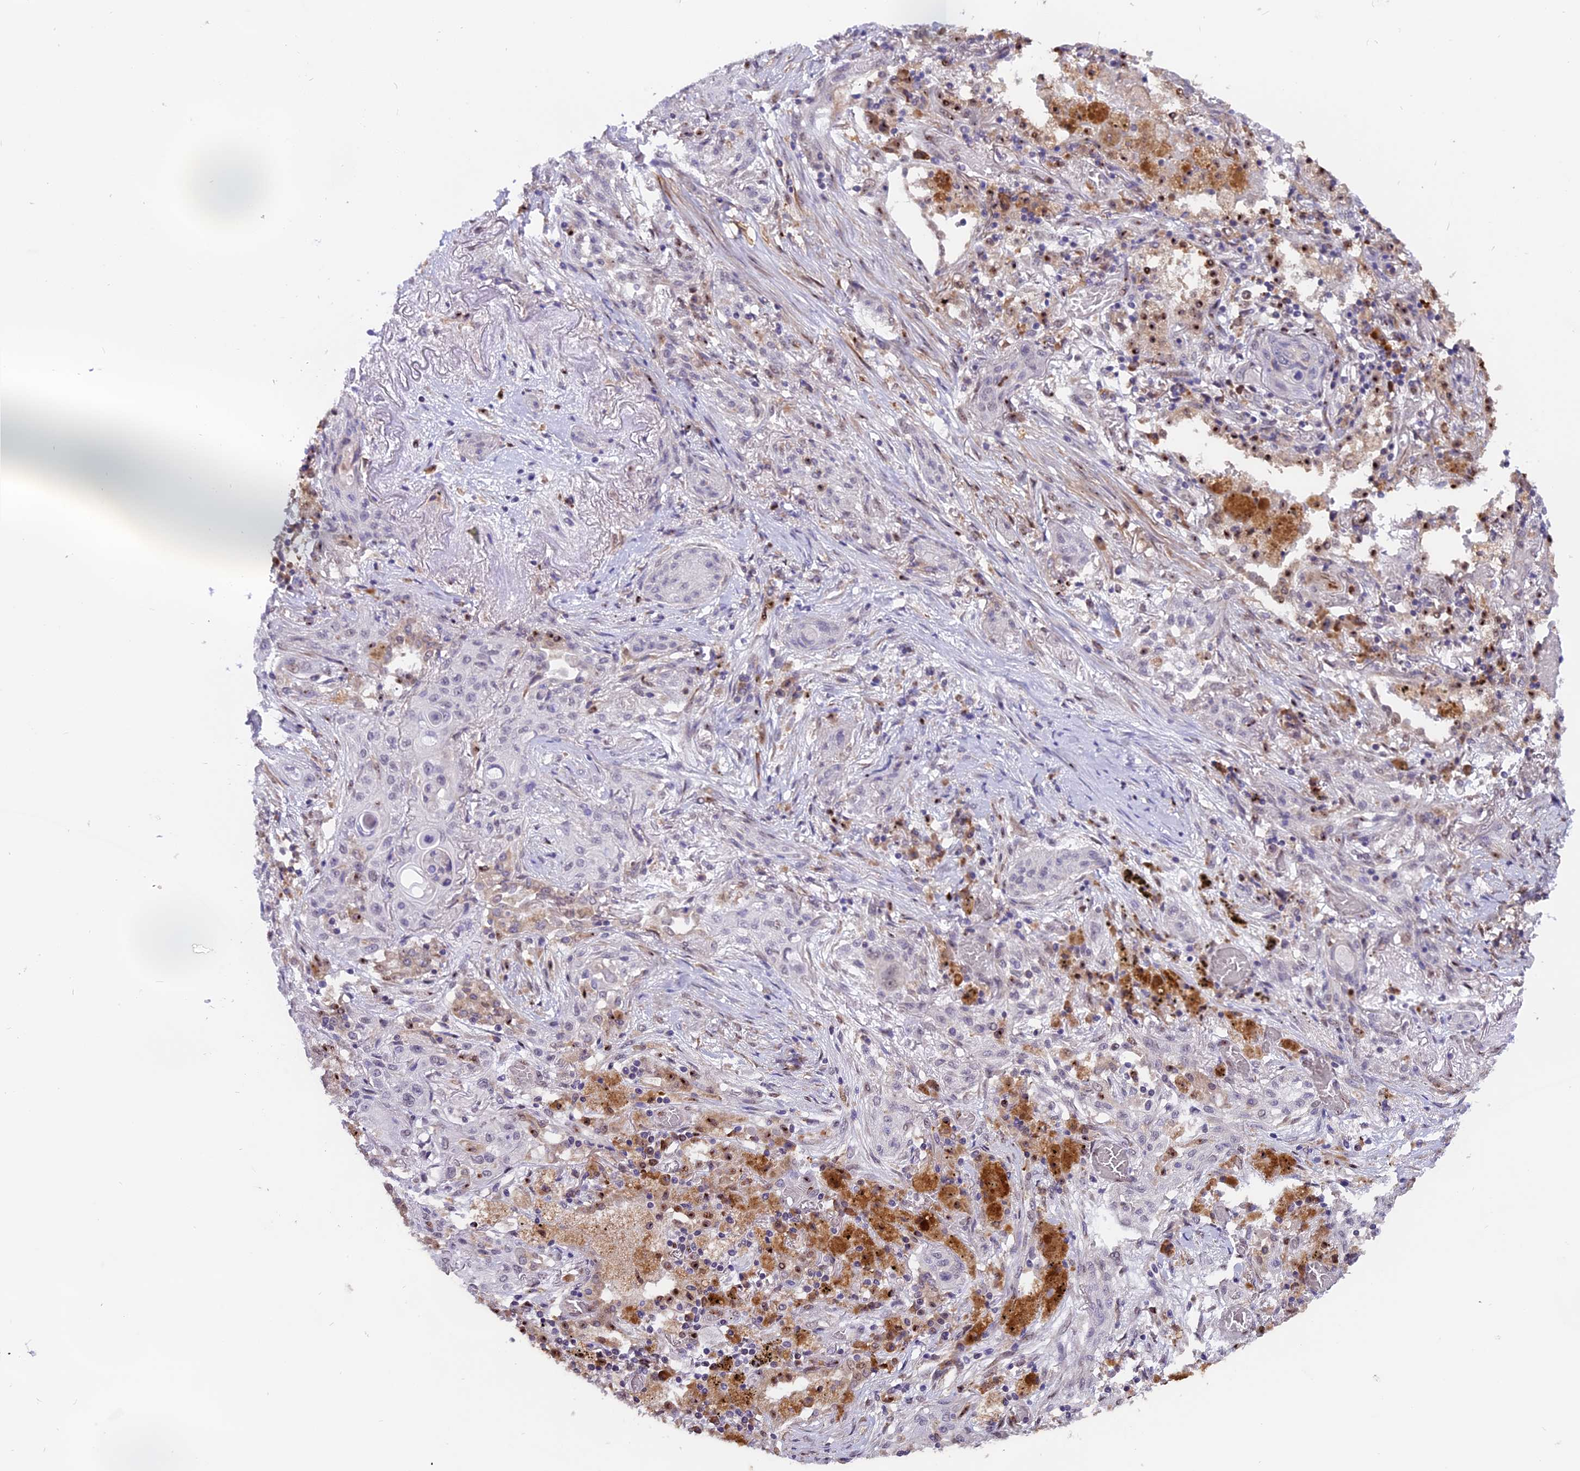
{"staining": {"intensity": "negative", "quantity": "none", "location": "none"}, "tissue": "lung cancer", "cell_type": "Tumor cells", "image_type": "cancer", "snomed": [{"axis": "morphology", "description": "Squamous cell carcinoma, NOS"}, {"axis": "topography", "description": "Lung"}], "caption": "This is an immunohistochemistry (IHC) micrograph of lung cancer. There is no positivity in tumor cells.", "gene": "FAM118B", "patient": {"sex": "female", "age": 47}}